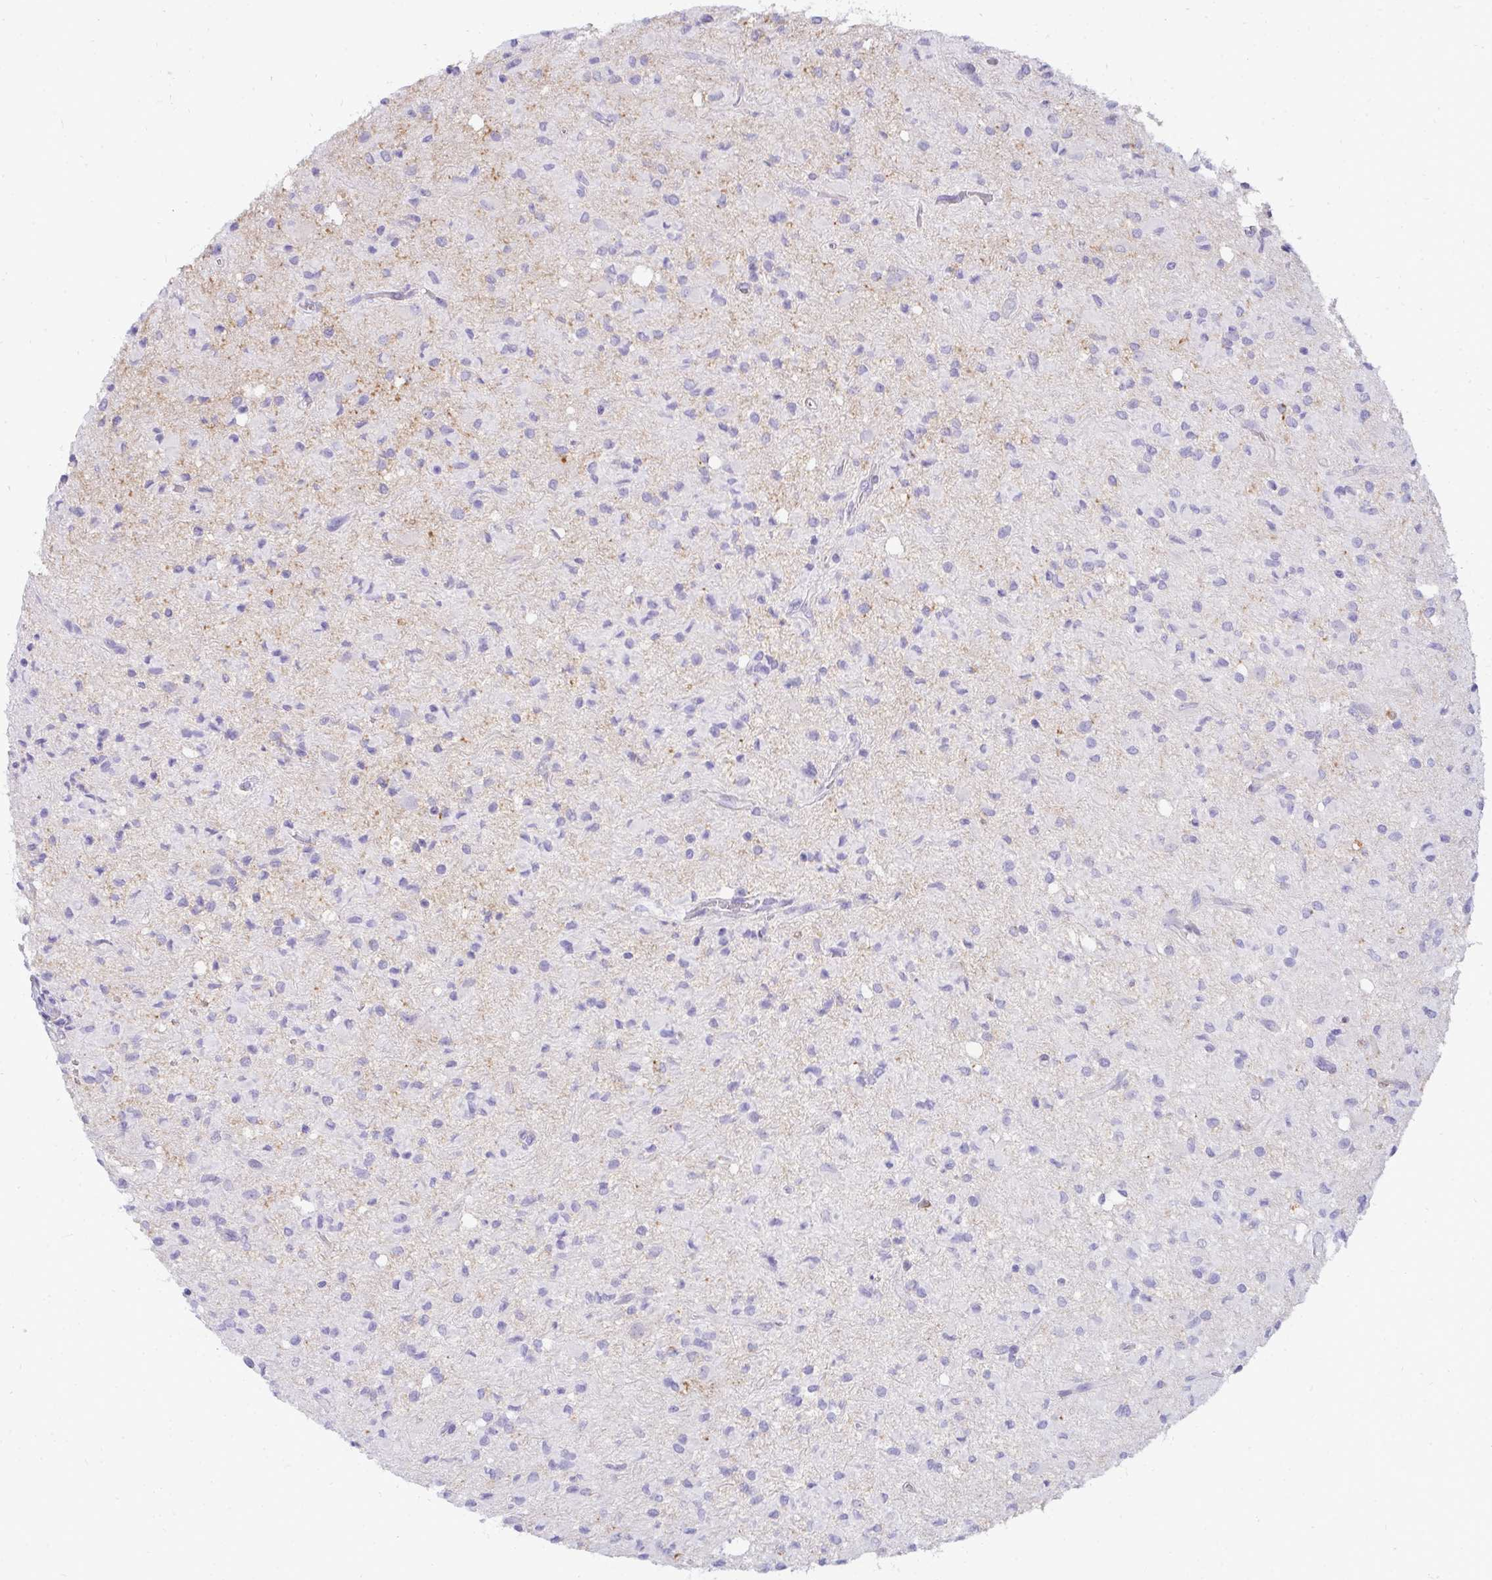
{"staining": {"intensity": "negative", "quantity": "none", "location": "none"}, "tissue": "glioma", "cell_type": "Tumor cells", "image_type": "cancer", "snomed": [{"axis": "morphology", "description": "Glioma, malignant, Low grade"}, {"axis": "topography", "description": "Brain"}], "caption": "Micrograph shows no significant protein staining in tumor cells of glioma.", "gene": "HSPB6", "patient": {"sex": "female", "age": 33}}